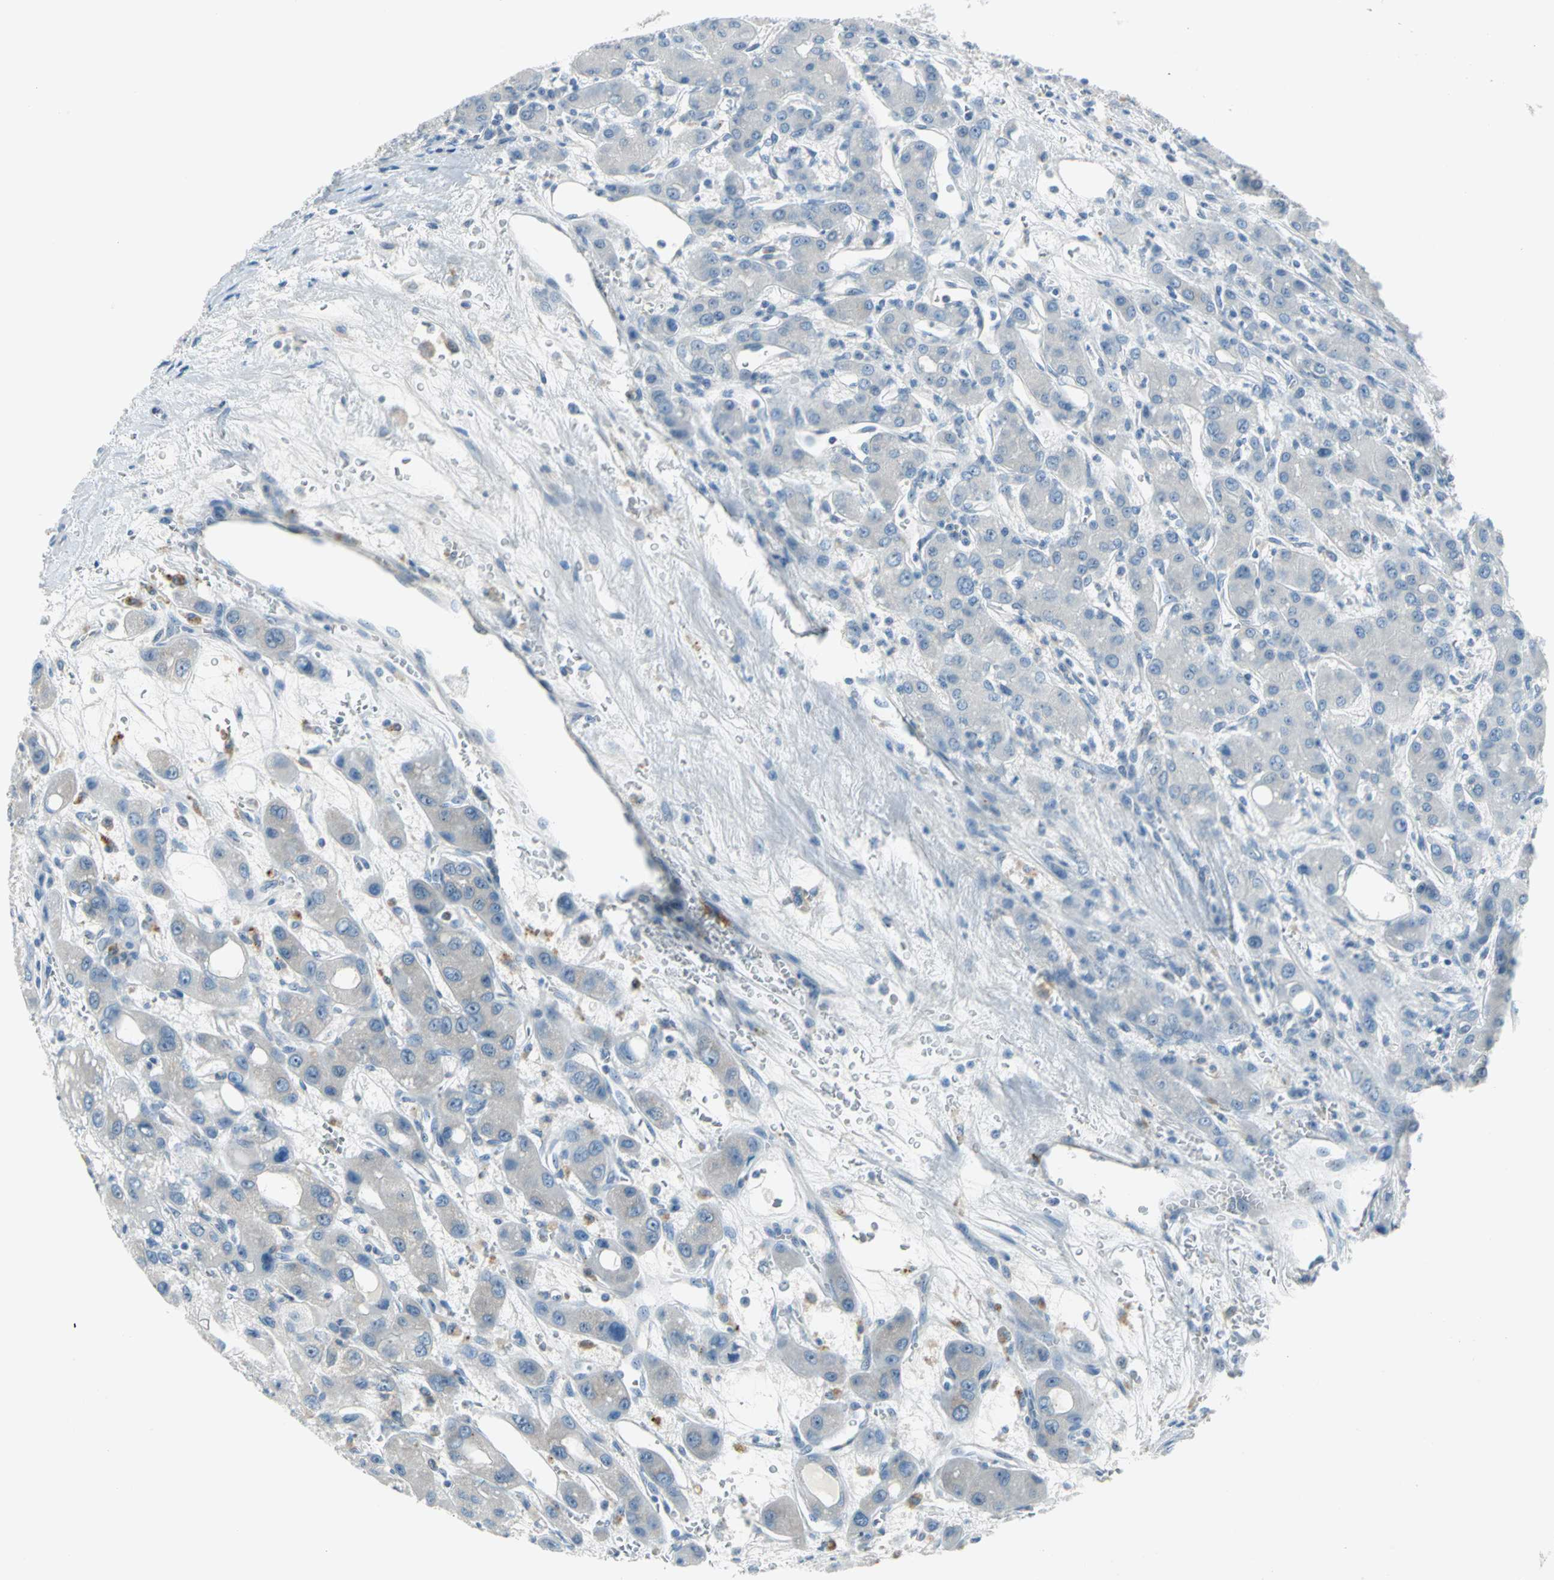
{"staining": {"intensity": "negative", "quantity": "none", "location": "none"}, "tissue": "liver cancer", "cell_type": "Tumor cells", "image_type": "cancer", "snomed": [{"axis": "morphology", "description": "Carcinoma, Hepatocellular, NOS"}, {"axis": "topography", "description": "Liver"}], "caption": "Tumor cells show no significant protein positivity in liver cancer.", "gene": "MUC4", "patient": {"sex": "male", "age": 55}}